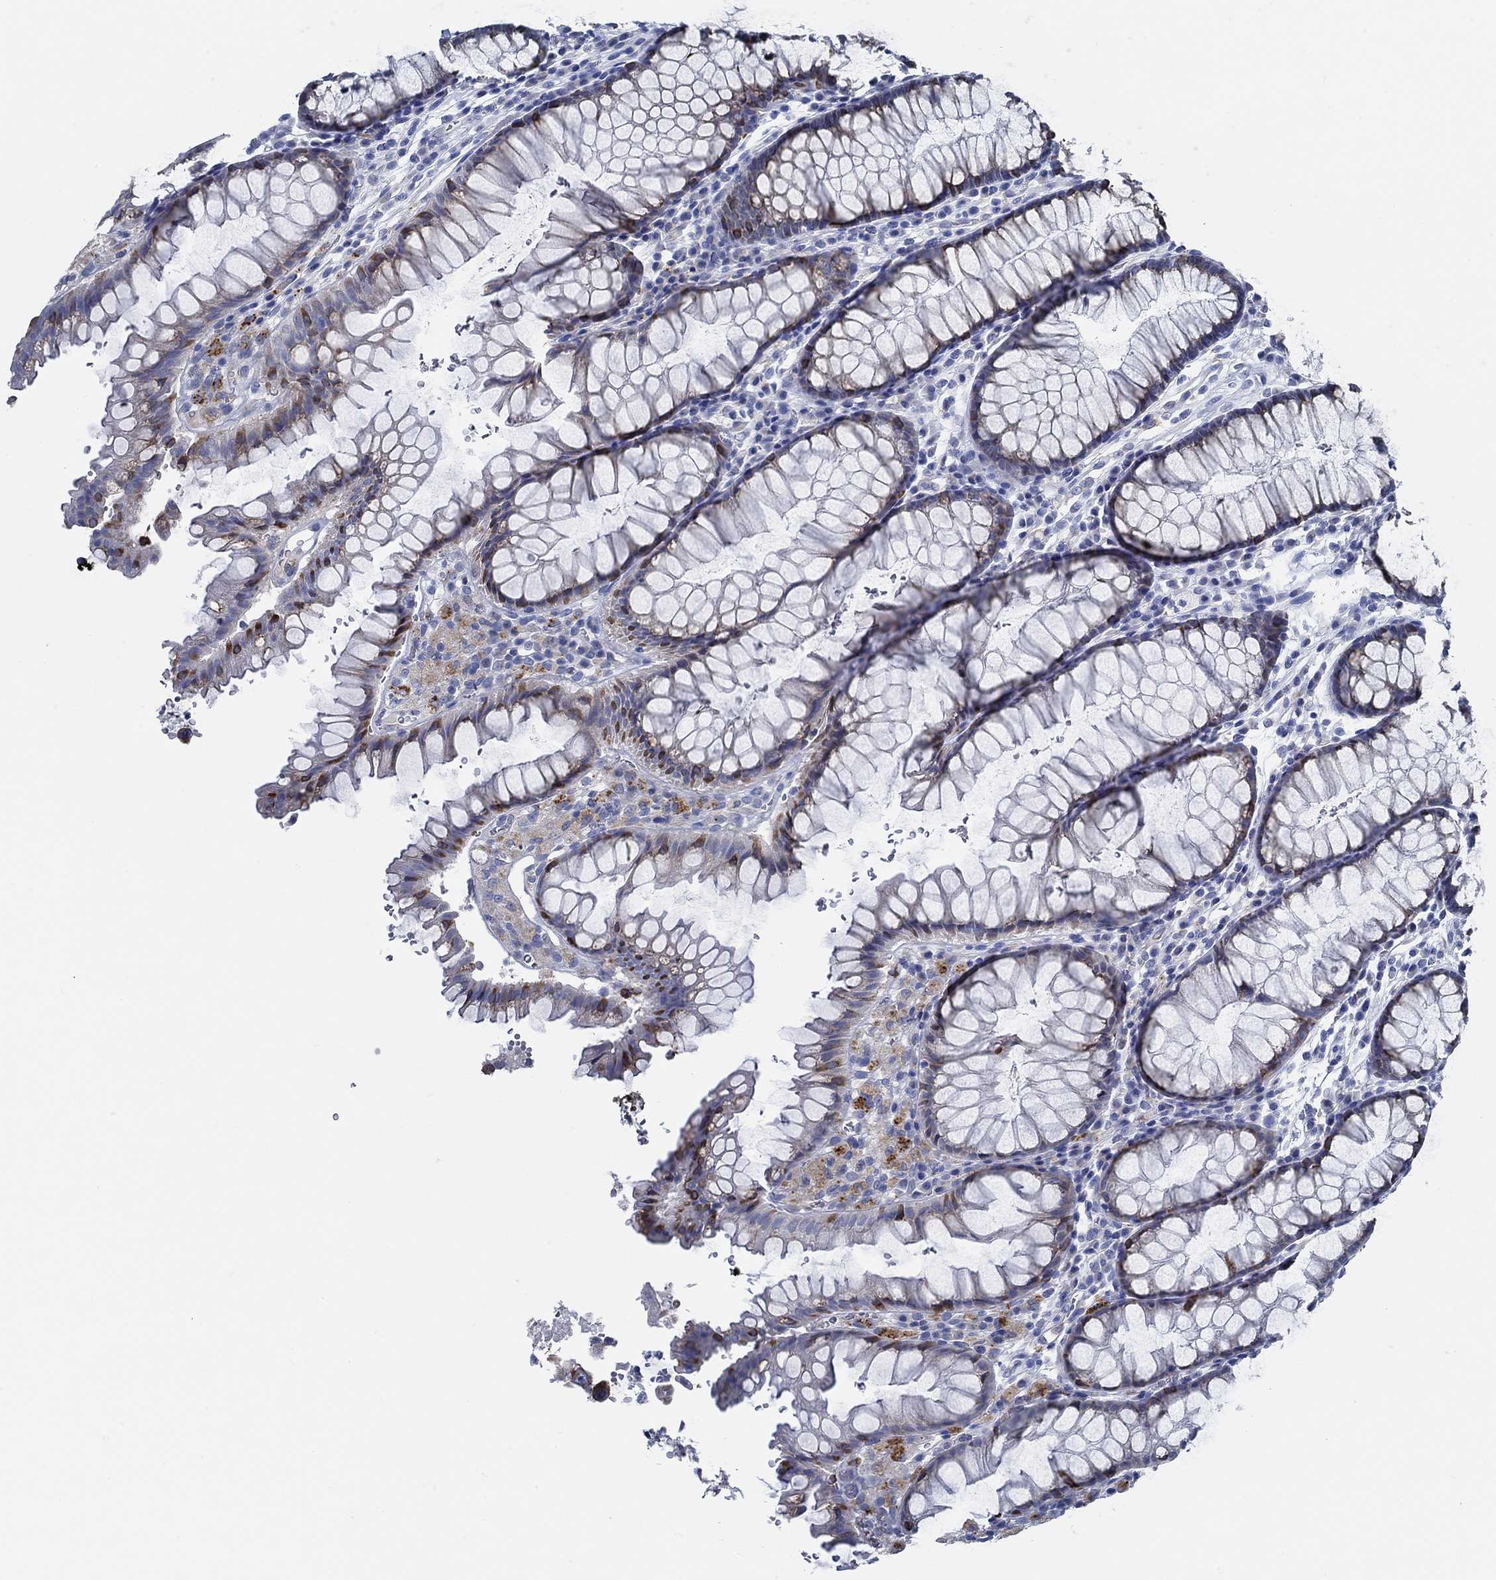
{"staining": {"intensity": "strong", "quantity": "25%-75%", "location": "cytoplasmic/membranous"}, "tissue": "rectum", "cell_type": "Glandular cells", "image_type": "normal", "snomed": [{"axis": "morphology", "description": "Normal tissue, NOS"}, {"axis": "topography", "description": "Rectum"}], "caption": "A brown stain labels strong cytoplasmic/membranous expression of a protein in glandular cells of benign human rectum. Using DAB (3,3'-diaminobenzidine) (brown) and hematoxylin (blue) stains, captured at high magnification using brightfield microscopy.", "gene": "HECW2", "patient": {"sex": "female", "age": 68}}